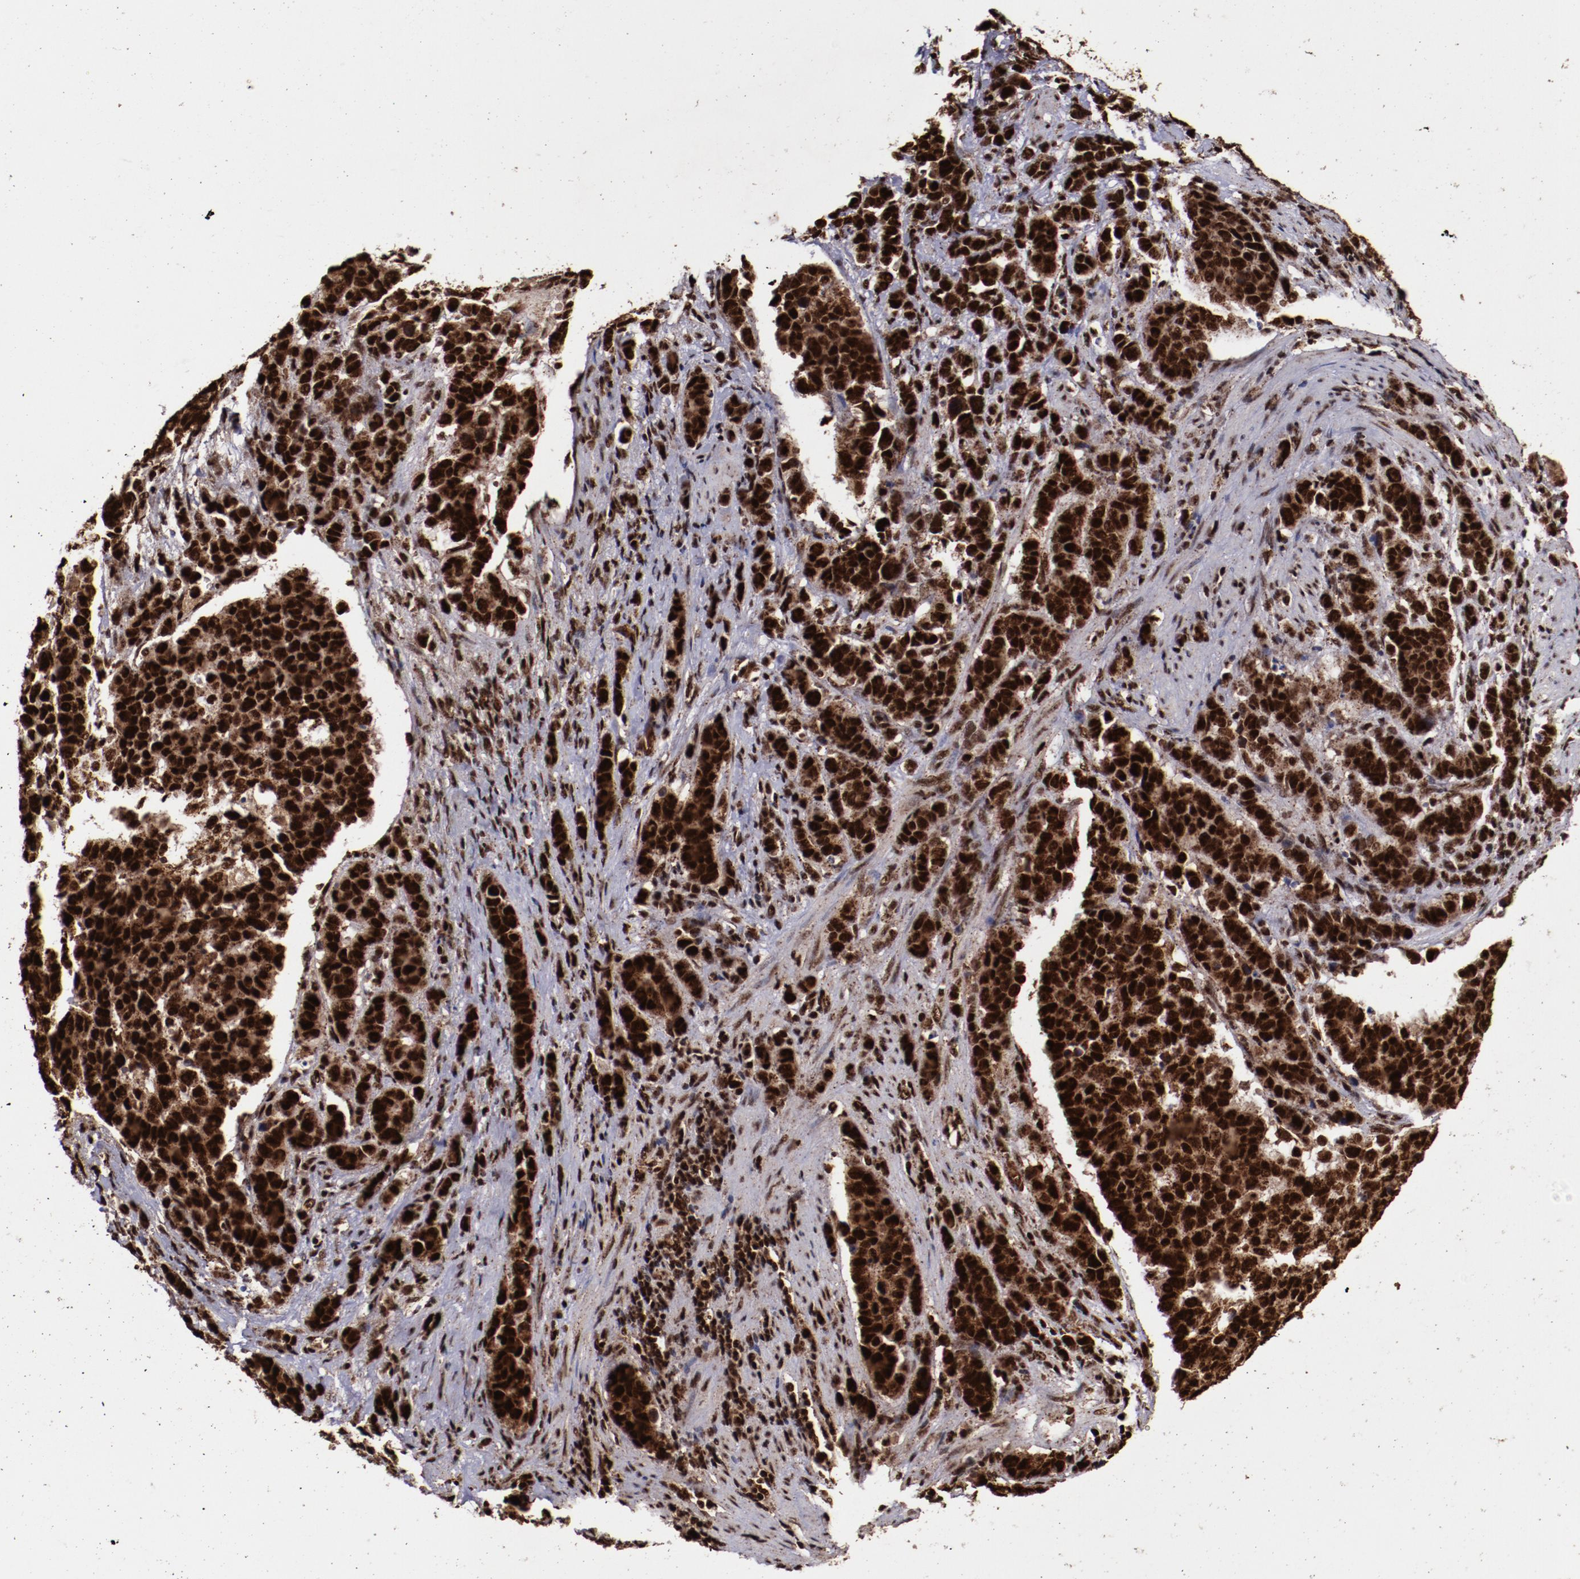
{"staining": {"intensity": "strong", "quantity": ">75%", "location": "cytoplasmic/membranous,nuclear"}, "tissue": "stomach cancer", "cell_type": "Tumor cells", "image_type": "cancer", "snomed": [{"axis": "morphology", "description": "Adenocarcinoma, NOS"}, {"axis": "topography", "description": "Stomach, upper"}], "caption": "Immunohistochemistry histopathology image of neoplastic tissue: stomach adenocarcinoma stained using immunohistochemistry exhibits high levels of strong protein expression localized specifically in the cytoplasmic/membranous and nuclear of tumor cells, appearing as a cytoplasmic/membranous and nuclear brown color.", "gene": "SNW1", "patient": {"sex": "male", "age": 71}}